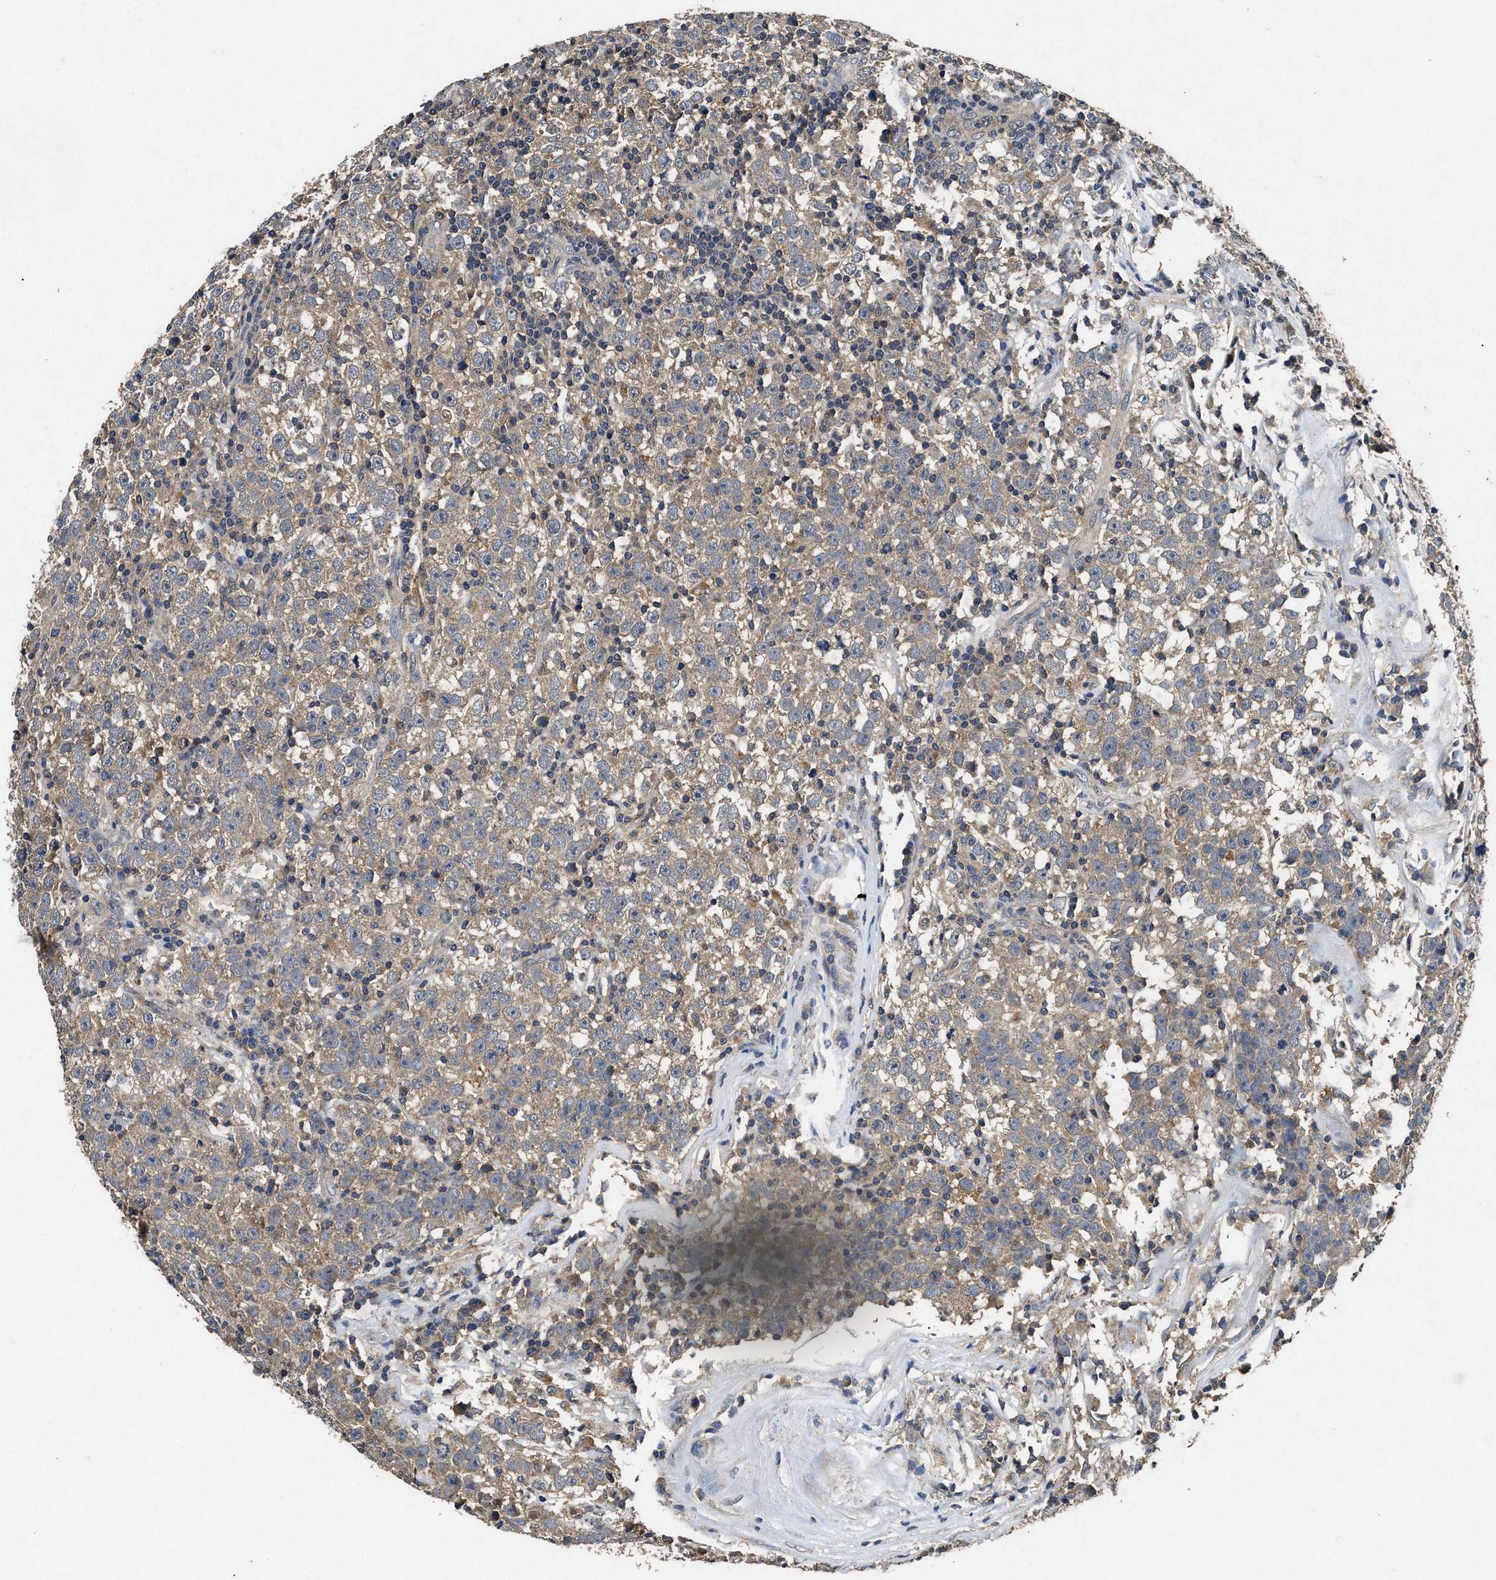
{"staining": {"intensity": "weak", "quantity": ">75%", "location": "cytoplasmic/membranous"}, "tissue": "testis cancer", "cell_type": "Tumor cells", "image_type": "cancer", "snomed": [{"axis": "morphology", "description": "Seminoma, NOS"}, {"axis": "topography", "description": "Testis"}], "caption": "About >75% of tumor cells in seminoma (testis) display weak cytoplasmic/membranous protein staining as visualized by brown immunohistochemical staining.", "gene": "PDAP1", "patient": {"sex": "male", "age": 43}}